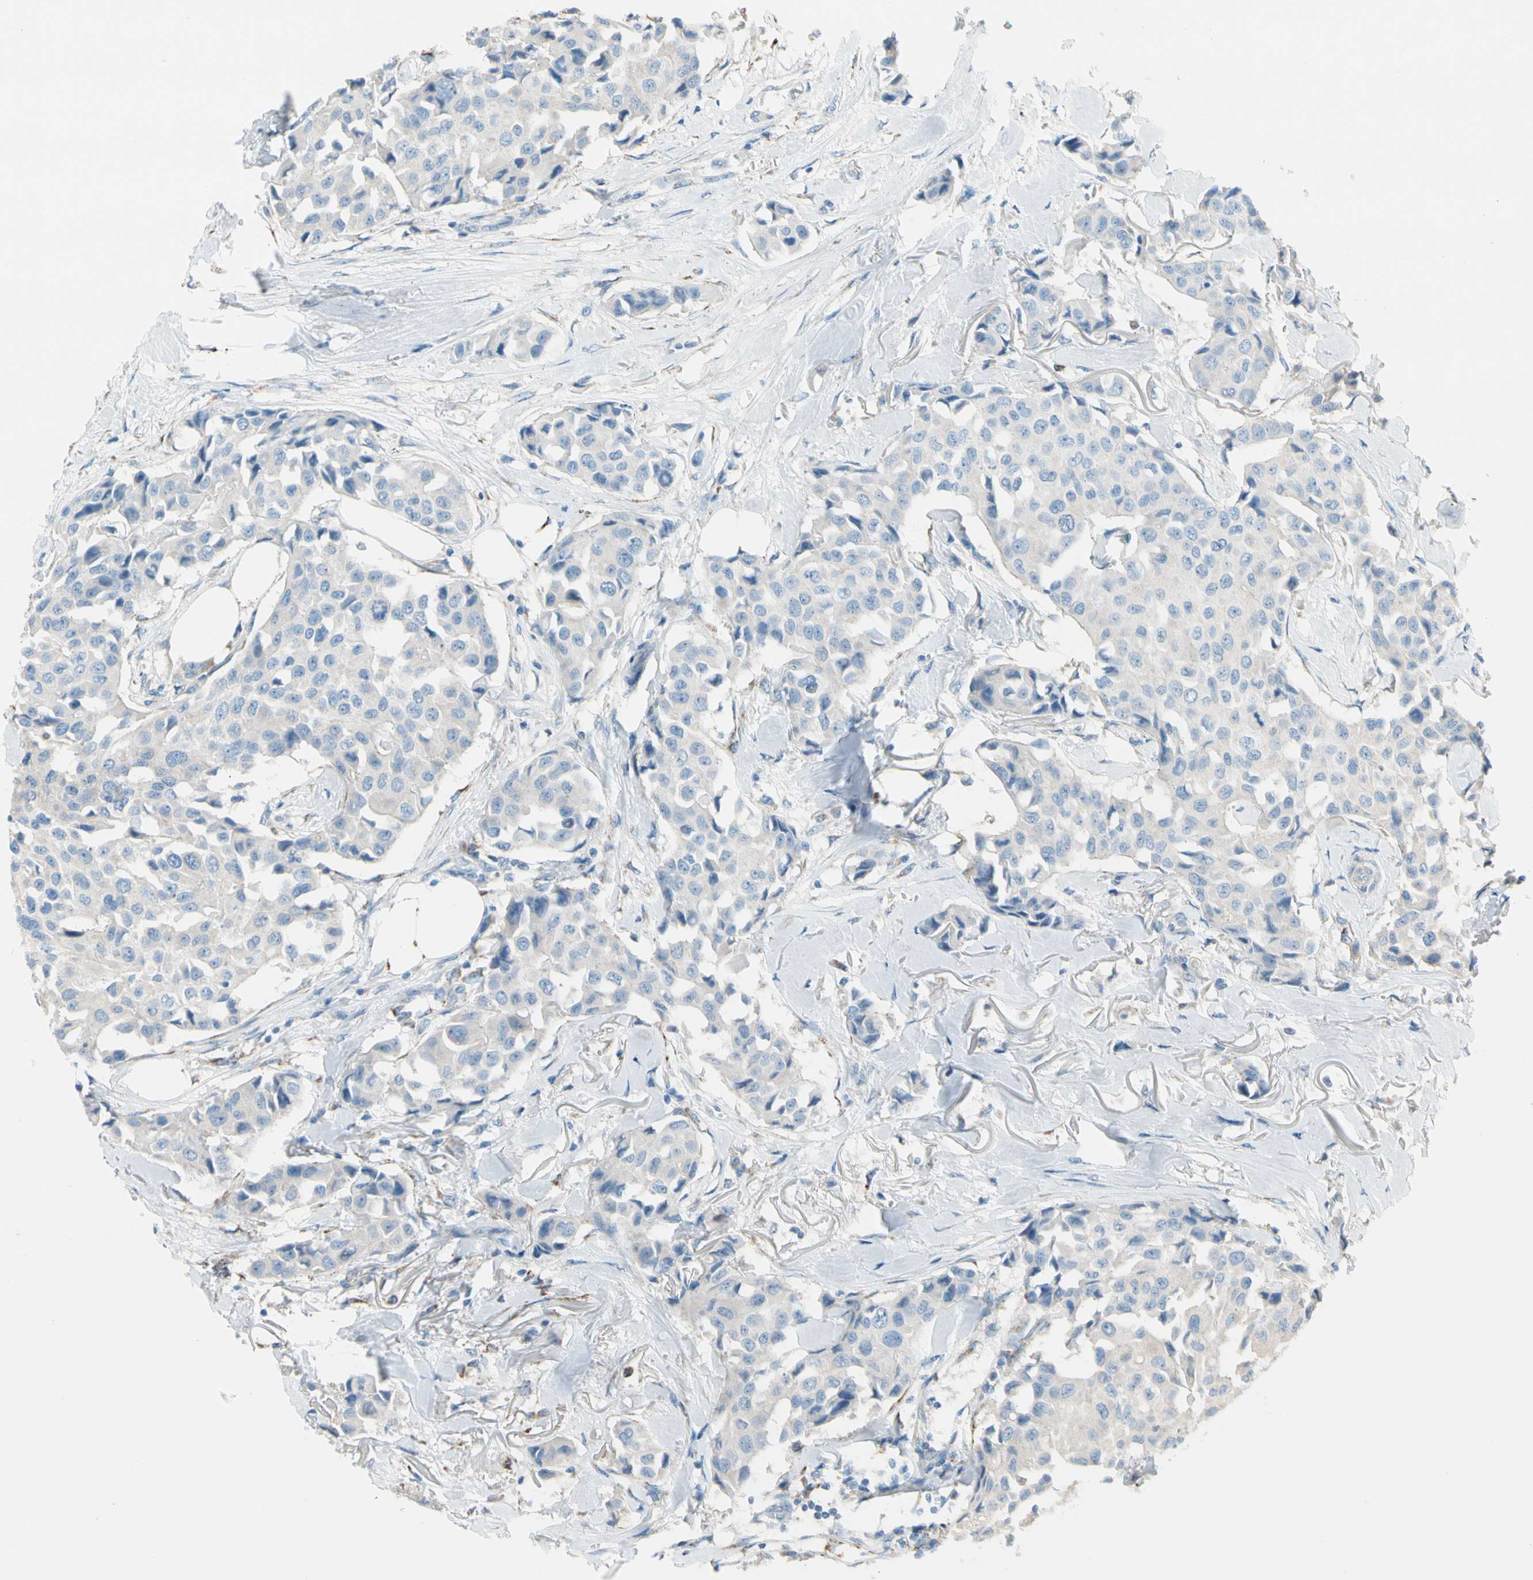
{"staining": {"intensity": "weak", "quantity": ">75%", "location": "cytoplasmic/membranous"}, "tissue": "breast cancer", "cell_type": "Tumor cells", "image_type": "cancer", "snomed": [{"axis": "morphology", "description": "Duct carcinoma"}, {"axis": "topography", "description": "Breast"}], "caption": "IHC (DAB) staining of human infiltrating ductal carcinoma (breast) exhibits weak cytoplasmic/membranous protein expression in about >75% of tumor cells. The protein of interest is stained brown, and the nuclei are stained in blue (DAB (3,3'-diaminobenzidine) IHC with brightfield microscopy, high magnification).", "gene": "LY6G6F", "patient": {"sex": "female", "age": 80}}